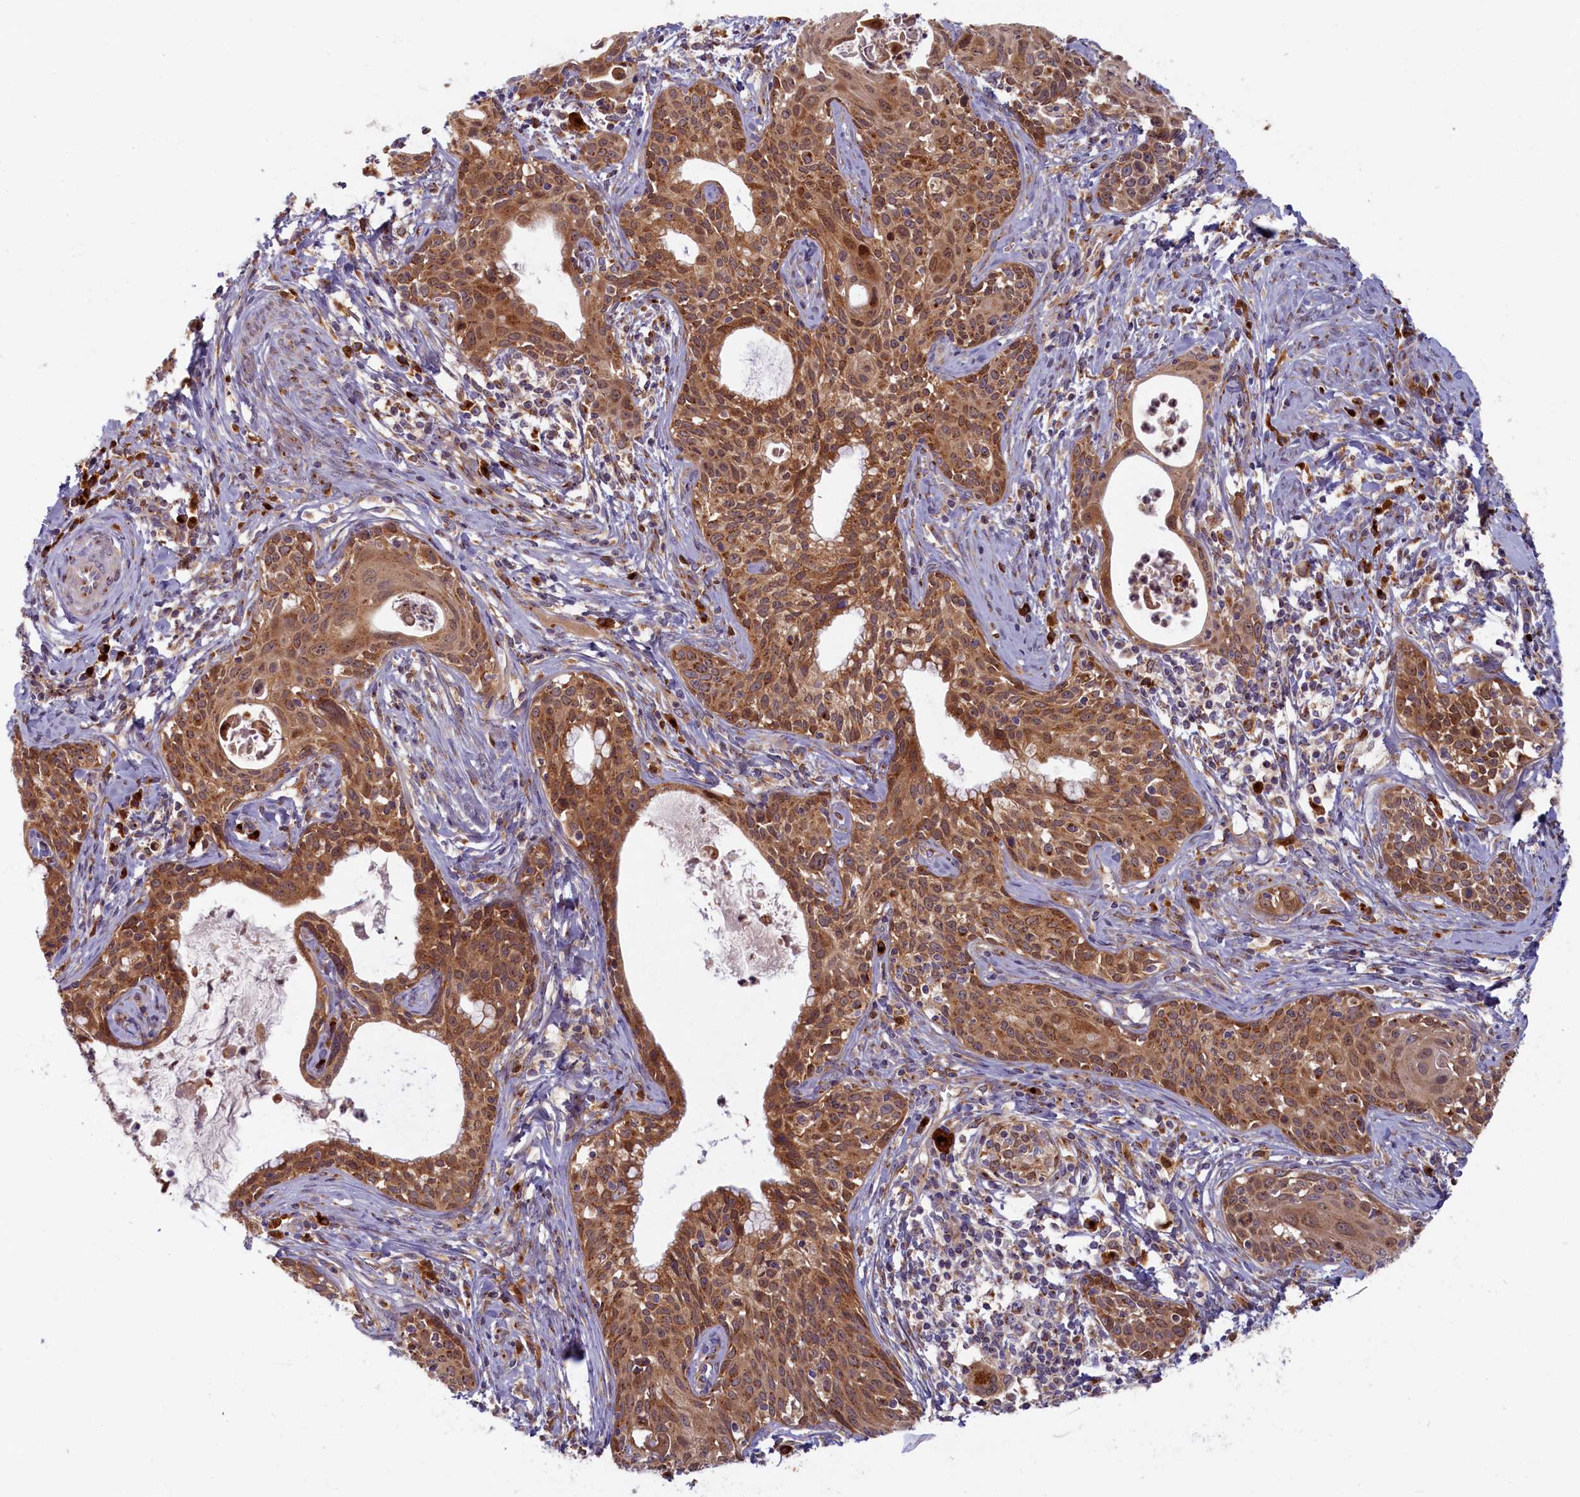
{"staining": {"intensity": "moderate", "quantity": ">75%", "location": "cytoplasmic/membranous"}, "tissue": "cervical cancer", "cell_type": "Tumor cells", "image_type": "cancer", "snomed": [{"axis": "morphology", "description": "Squamous cell carcinoma, NOS"}, {"axis": "topography", "description": "Cervix"}], "caption": "Immunohistochemistry micrograph of cervical squamous cell carcinoma stained for a protein (brown), which exhibits medium levels of moderate cytoplasmic/membranous expression in approximately >75% of tumor cells.", "gene": "BLVRB", "patient": {"sex": "female", "age": 52}}